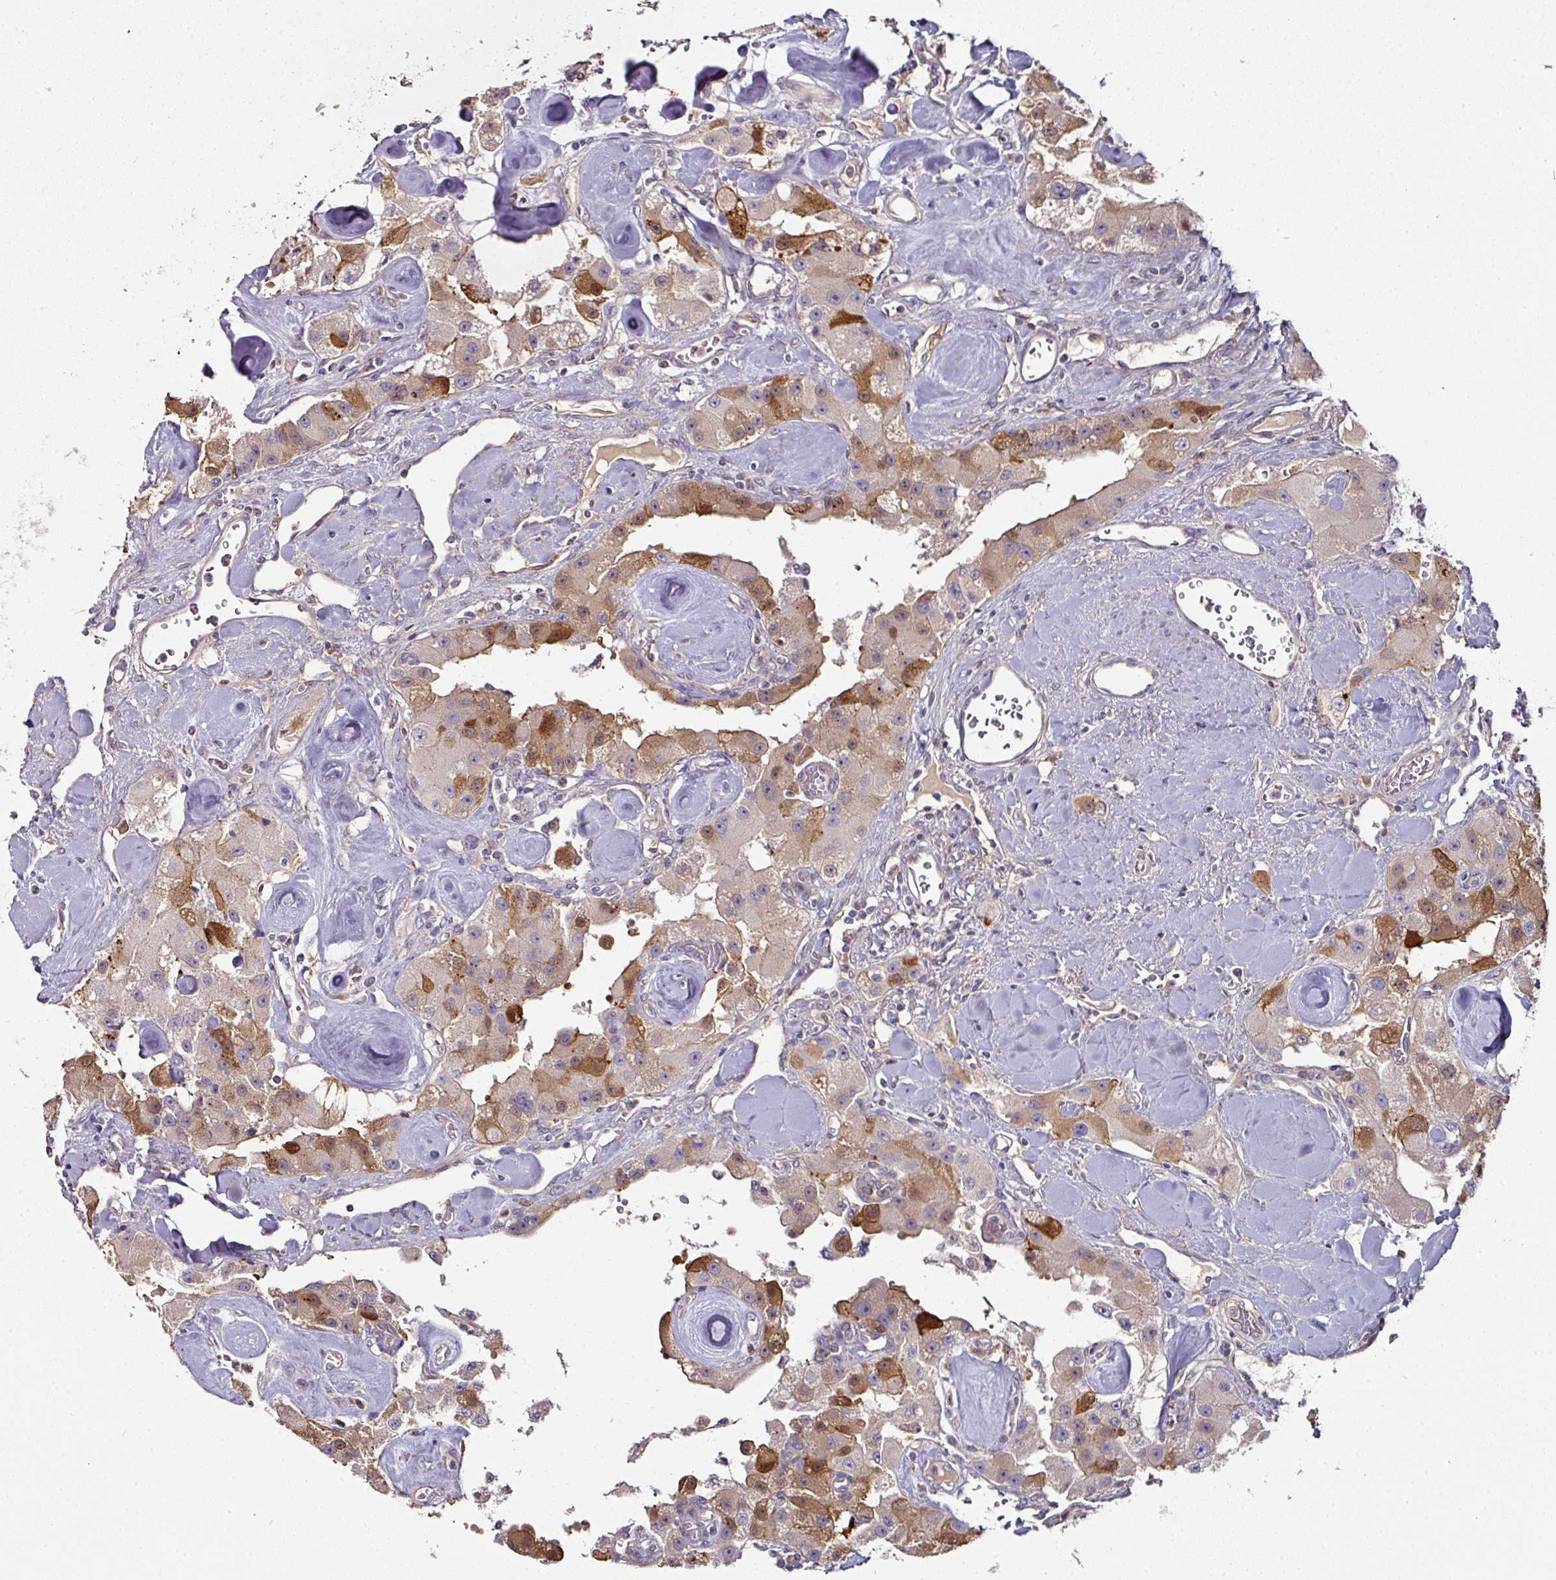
{"staining": {"intensity": "moderate", "quantity": "<25%", "location": "cytoplasmic/membranous"}, "tissue": "carcinoid", "cell_type": "Tumor cells", "image_type": "cancer", "snomed": [{"axis": "morphology", "description": "Carcinoid, malignant, NOS"}, {"axis": "topography", "description": "Pancreas"}], "caption": "An IHC histopathology image of tumor tissue is shown. Protein staining in brown highlights moderate cytoplasmic/membranous positivity in carcinoid within tumor cells. (Stains: DAB in brown, nuclei in blue, Microscopy: brightfield microscopy at high magnification).", "gene": "CTDSP2", "patient": {"sex": "male", "age": 41}}